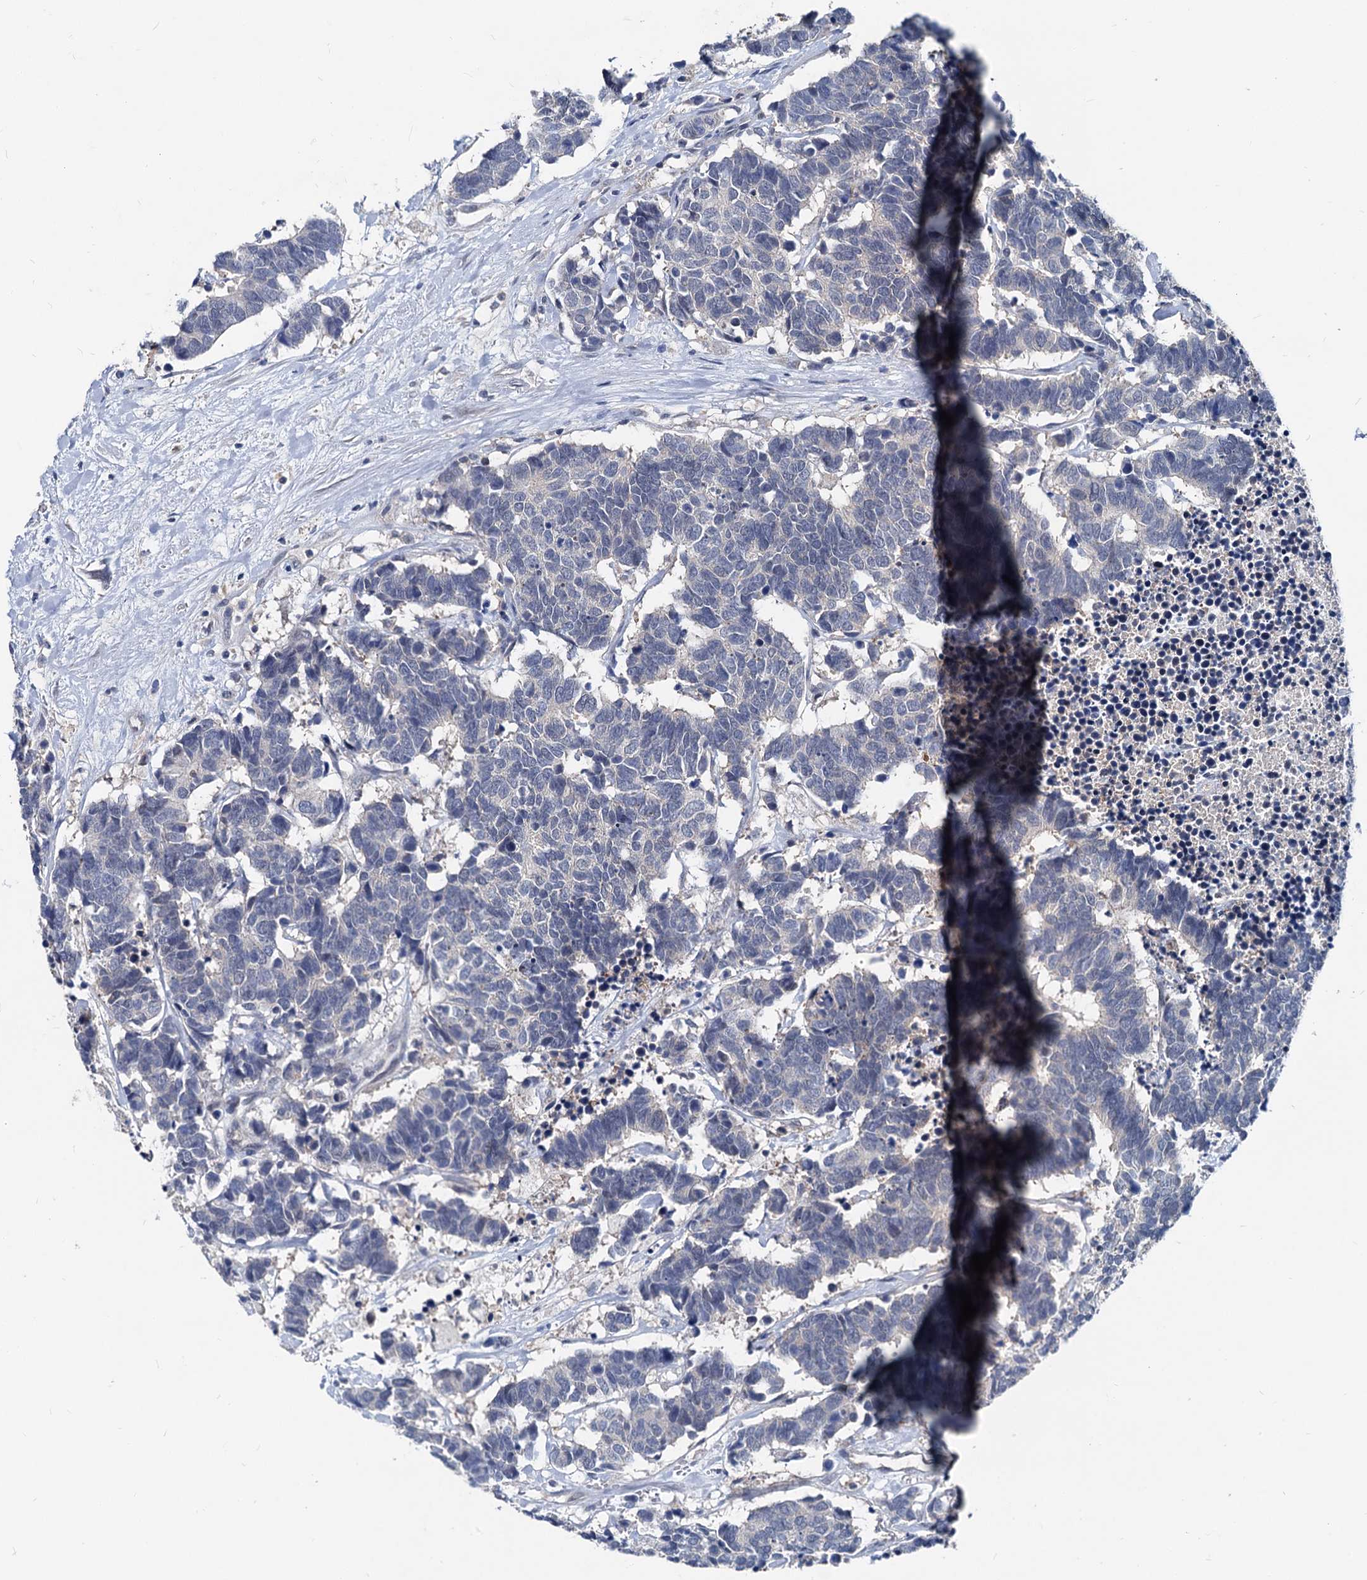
{"staining": {"intensity": "negative", "quantity": "none", "location": "none"}, "tissue": "carcinoid", "cell_type": "Tumor cells", "image_type": "cancer", "snomed": [{"axis": "morphology", "description": "Carcinoma, NOS"}, {"axis": "morphology", "description": "Carcinoid, malignant, NOS"}, {"axis": "topography", "description": "Urinary bladder"}], "caption": "A photomicrograph of carcinoid (malignant) stained for a protein demonstrates no brown staining in tumor cells.", "gene": "GLO1", "patient": {"sex": "male", "age": 57}}